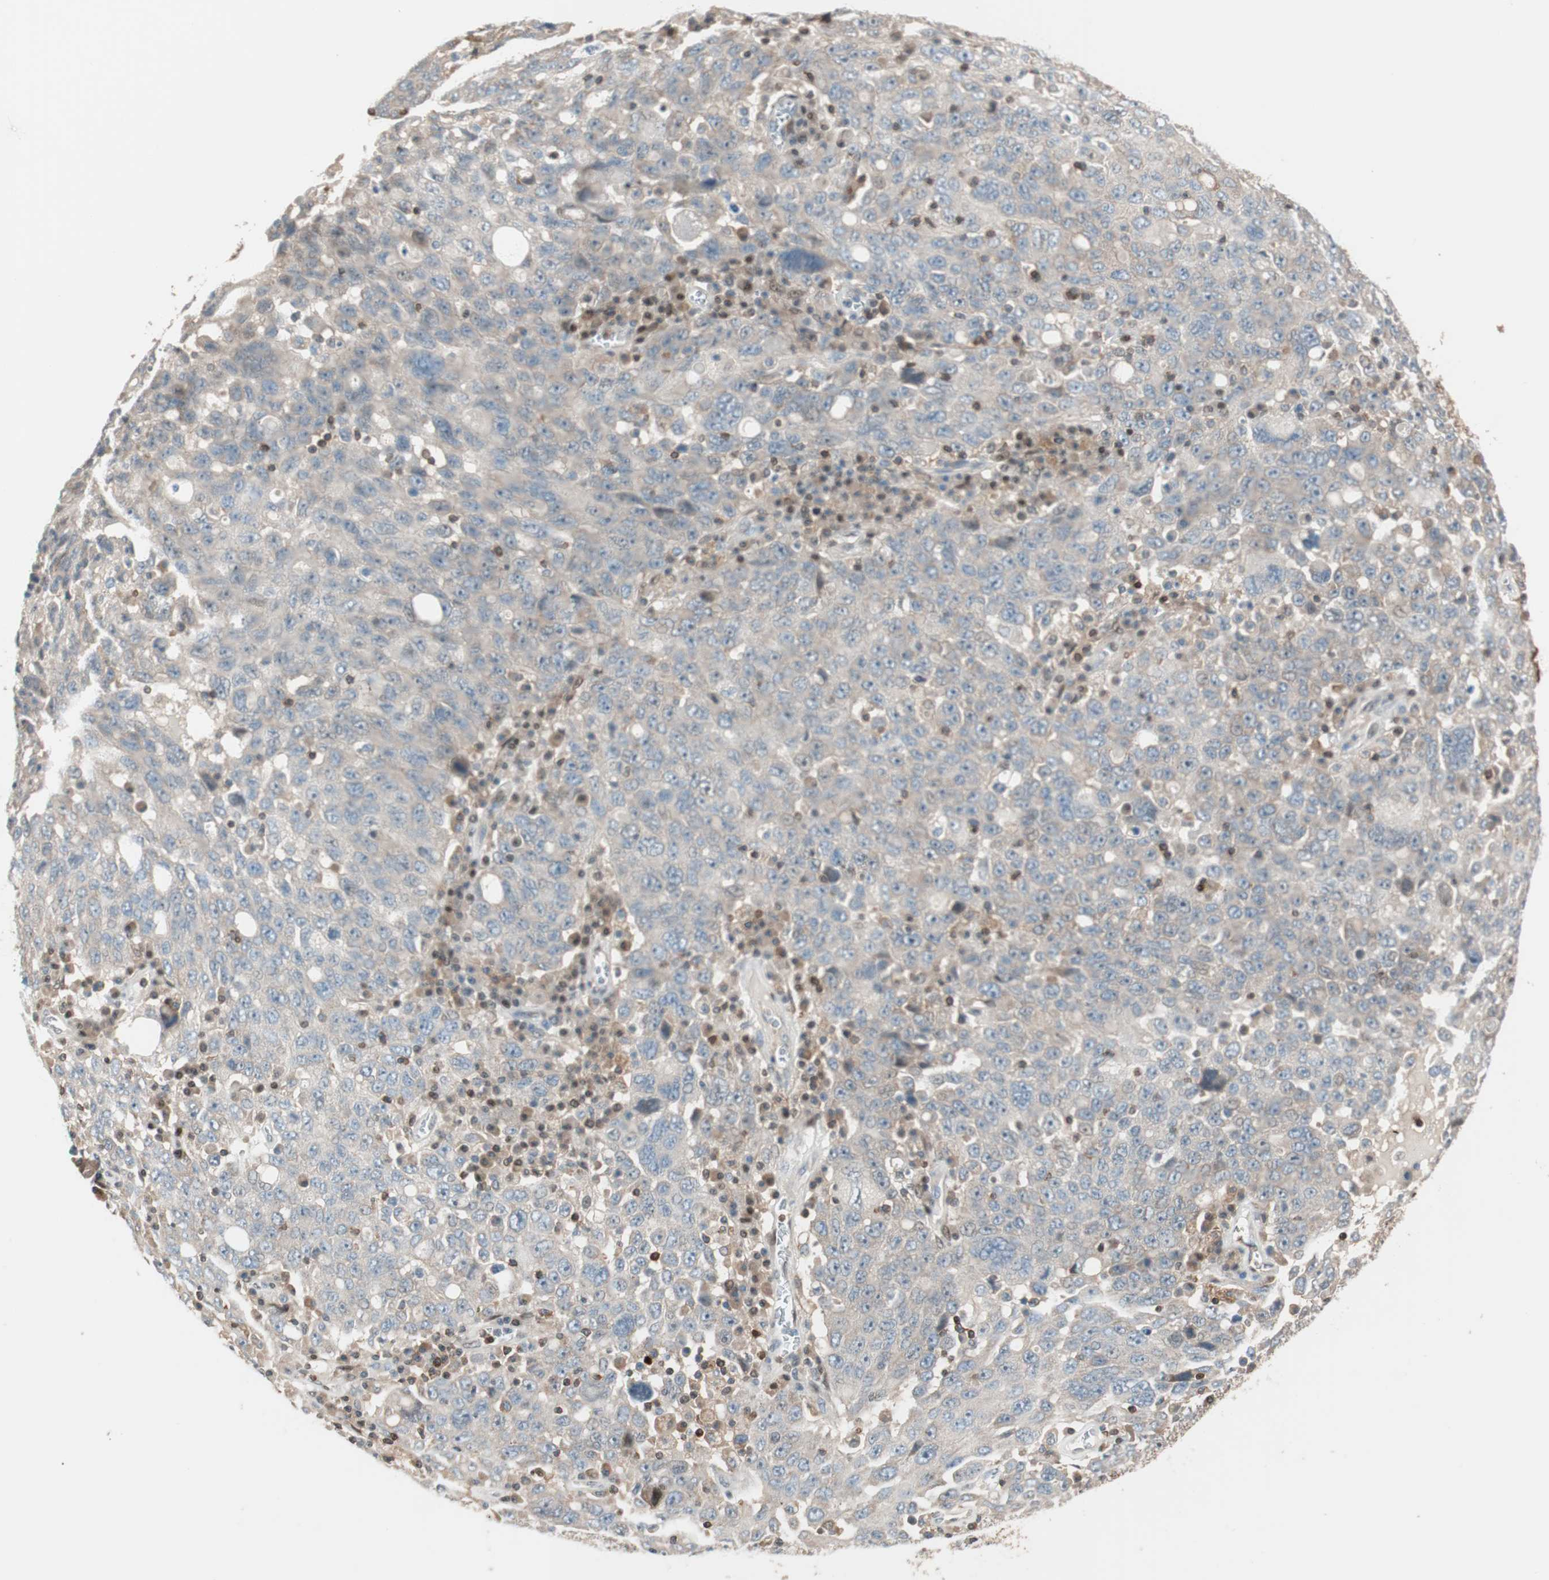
{"staining": {"intensity": "weak", "quantity": ">75%", "location": "cytoplasmic/membranous"}, "tissue": "ovarian cancer", "cell_type": "Tumor cells", "image_type": "cancer", "snomed": [{"axis": "morphology", "description": "Carcinoma, endometroid"}, {"axis": "topography", "description": "Ovary"}], "caption": "Weak cytoplasmic/membranous expression is seen in approximately >75% of tumor cells in ovarian endometroid carcinoma.", "gene": "BIN1", "patient": {"sex": "female", "age": 62}}